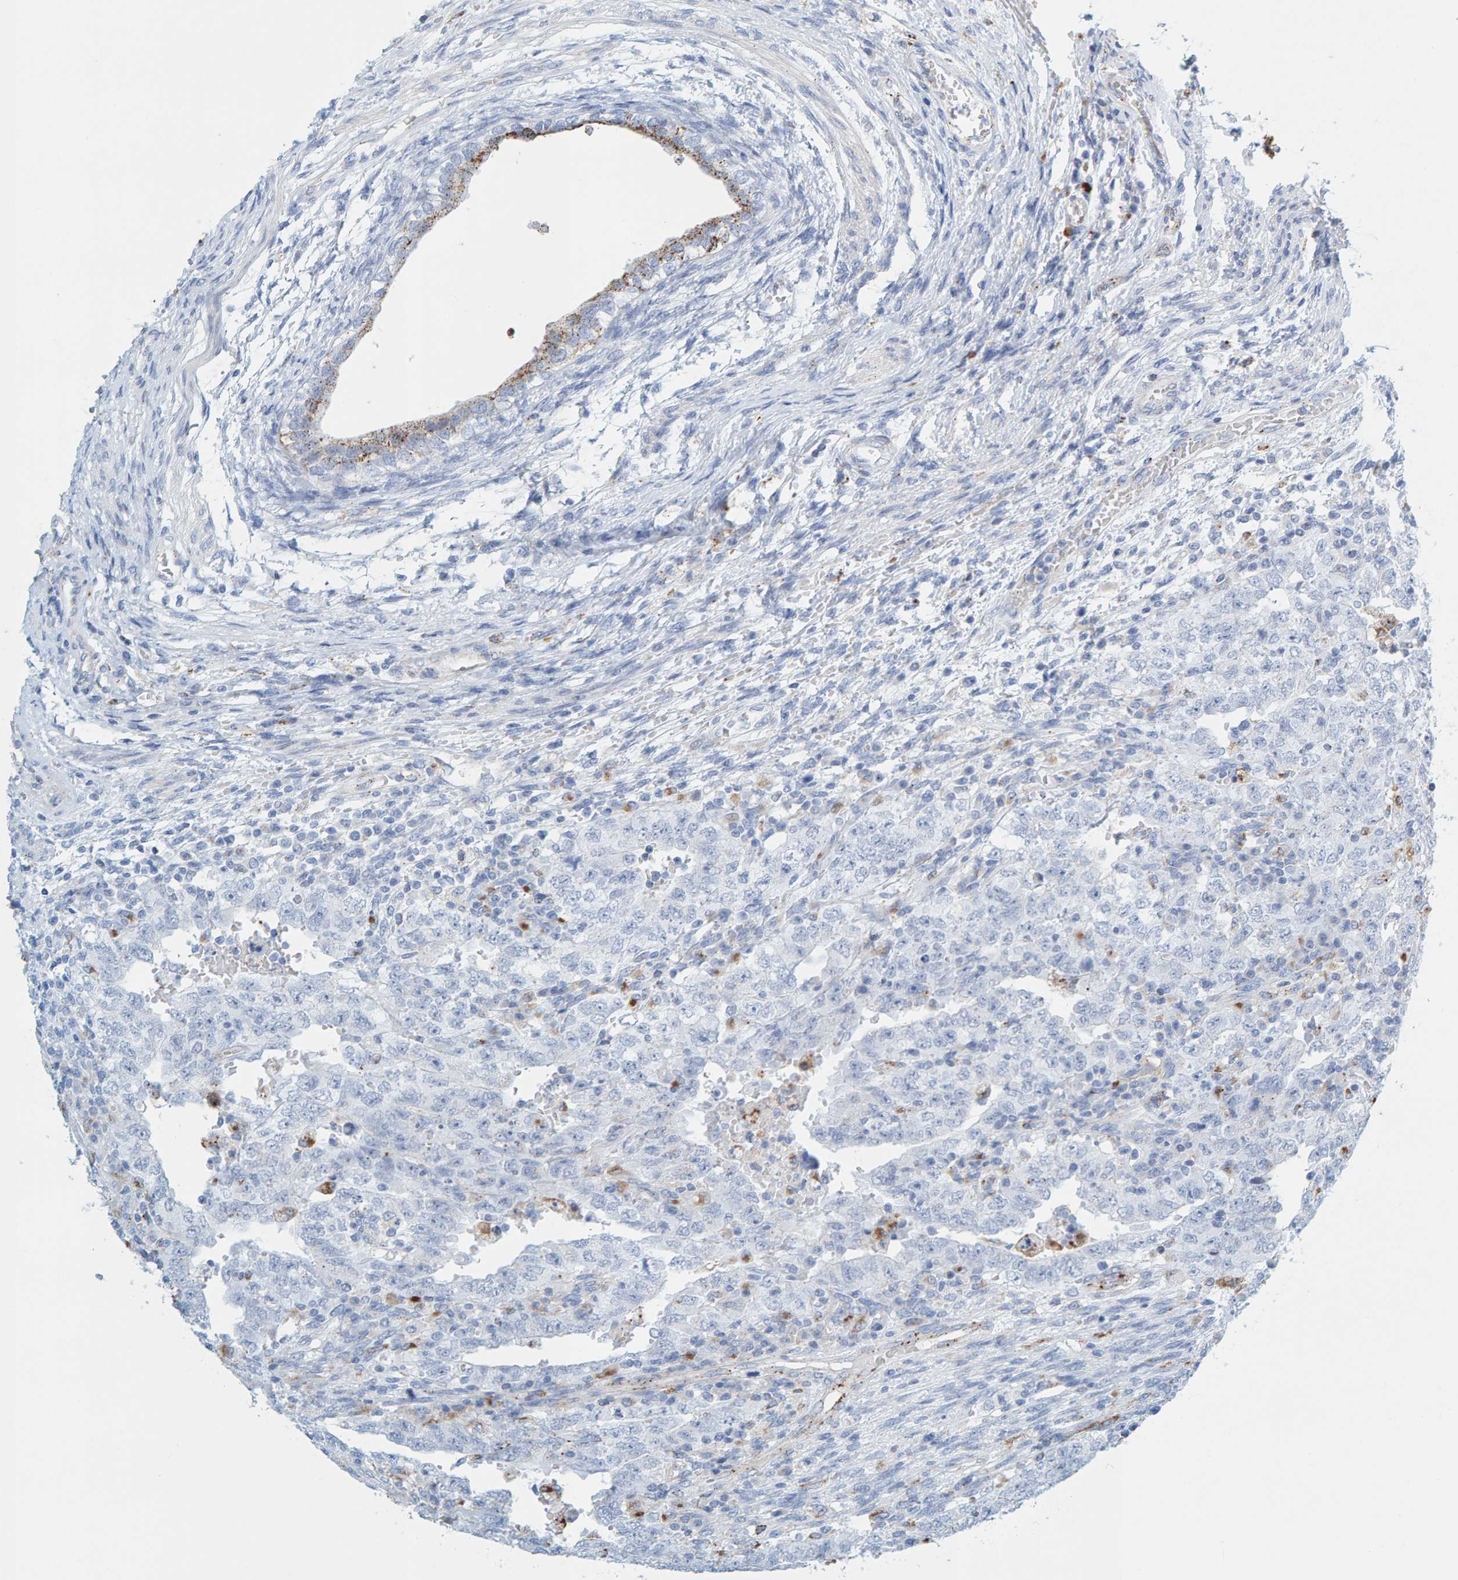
{"staining": {"intensity": "negative", "quantity": "none", "location": "none"}, "tissue": "testis cancer", "cell_type": "Tumor cells", "image_type": "cancer", "snomed": [{"axis": "morphology", "description": "Carcinoma, Embryonal, NOS"}, {"axis": "topography", "description": "Testis"}], "caption": "Immunohistochemical staining of testis cancer displays no significant expression in tumor cells. (Stains: DAB IHC with hematoxylin counter stain, Microscopy: brightfield microscopy at high magnification).", "gene": "BIN3", "patient": {"sex": "male", "age": 26}}